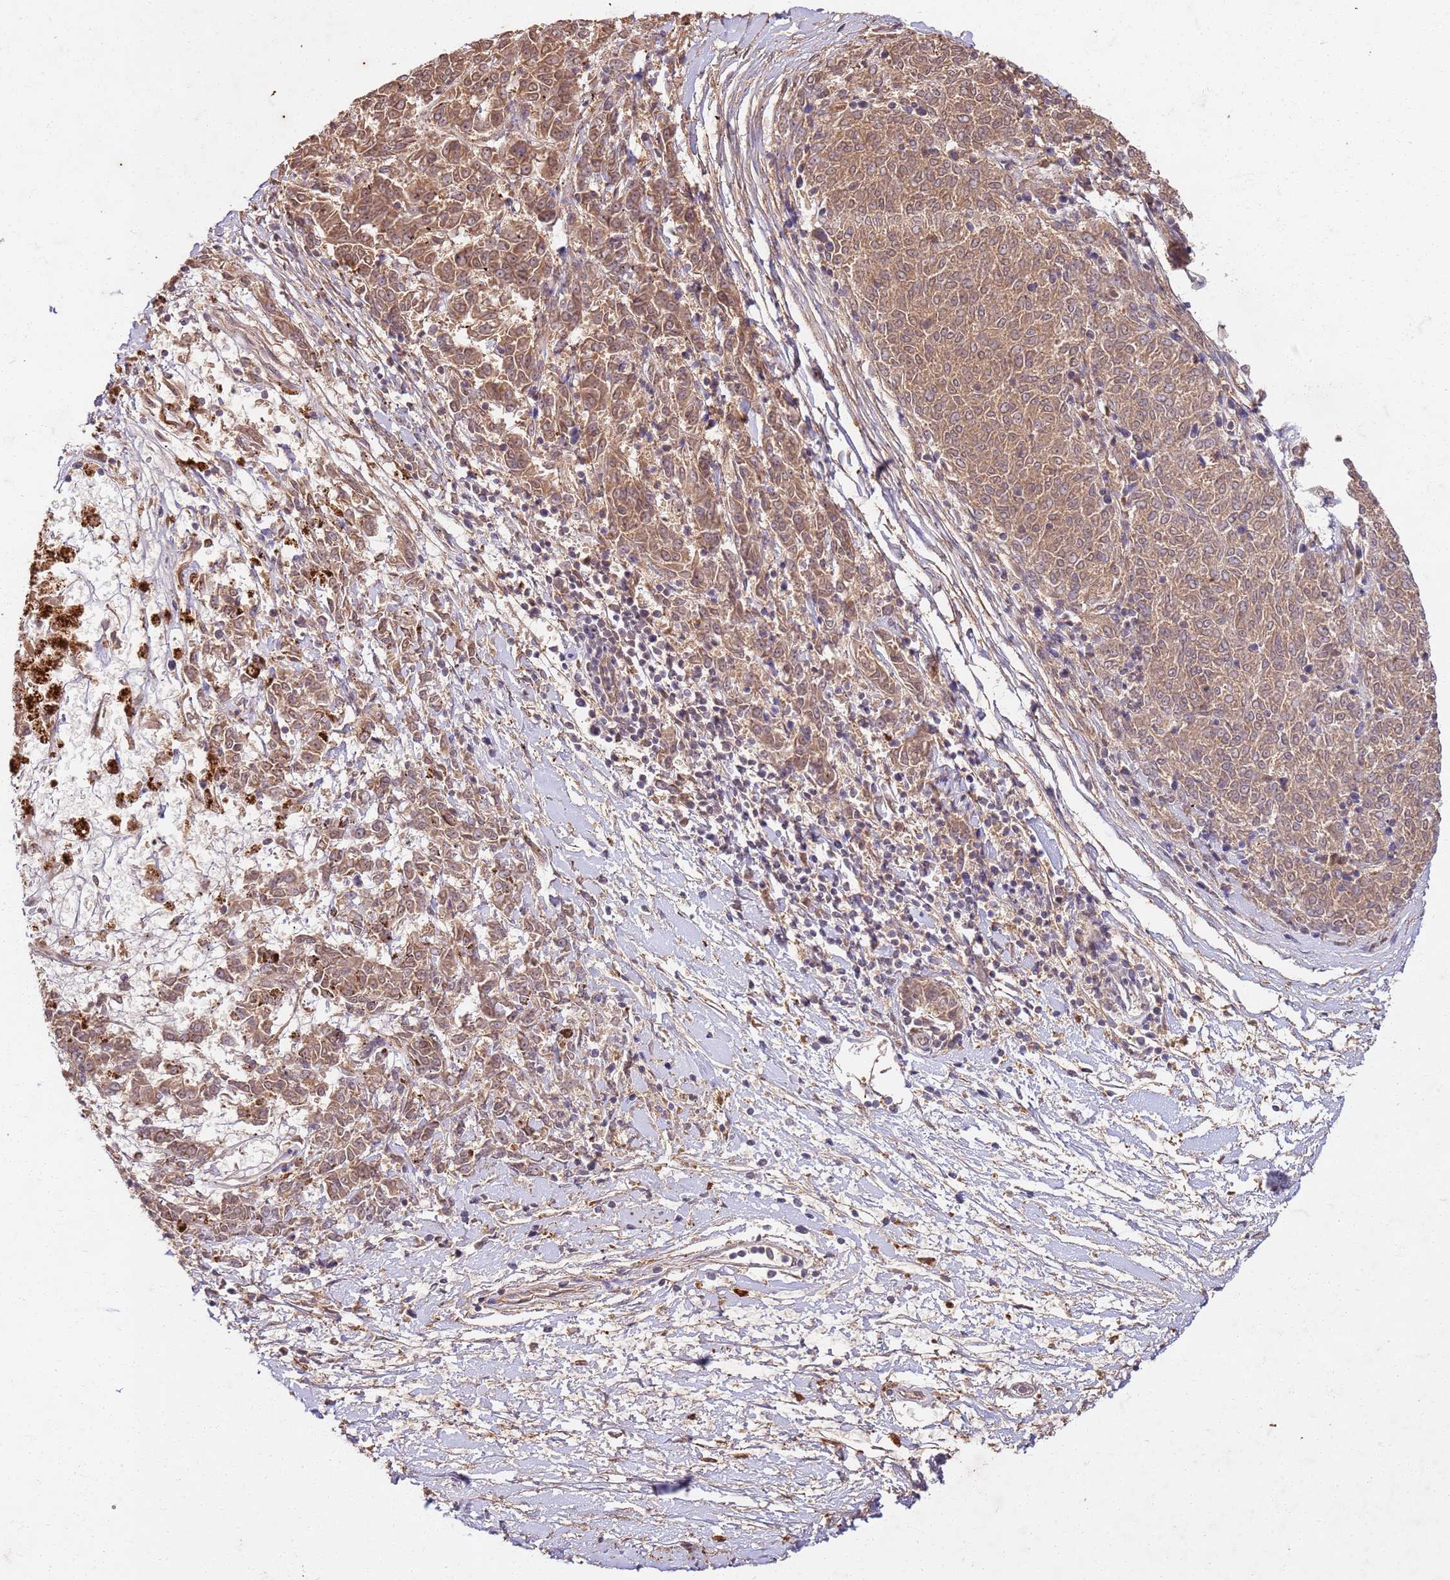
{"staining": {"intensity": "moderate", "quantity": ">75%", "location": "cytoplasmic/membranous"}, "tissue": "melanoma", "cell_type": "Tumor cells", "image_type": "cancer", "snomed": [{"axis": "morphology", "description": "Malignant melanoma, NOS"}, {"axis": "topography", "description": "Skin"}], "caption": "Melanoma stained for a protein exhibits moderate cytoplasmic/membranous positivity in tumor cells. The staining was performed using DAB (3,3'-diaminobenzidine), with brown indicating positive protein expression. Nuclei are stained blue with hematoxylin.", "gene": "UBE3A", "patient": {"sex": "female", "age": 72}}